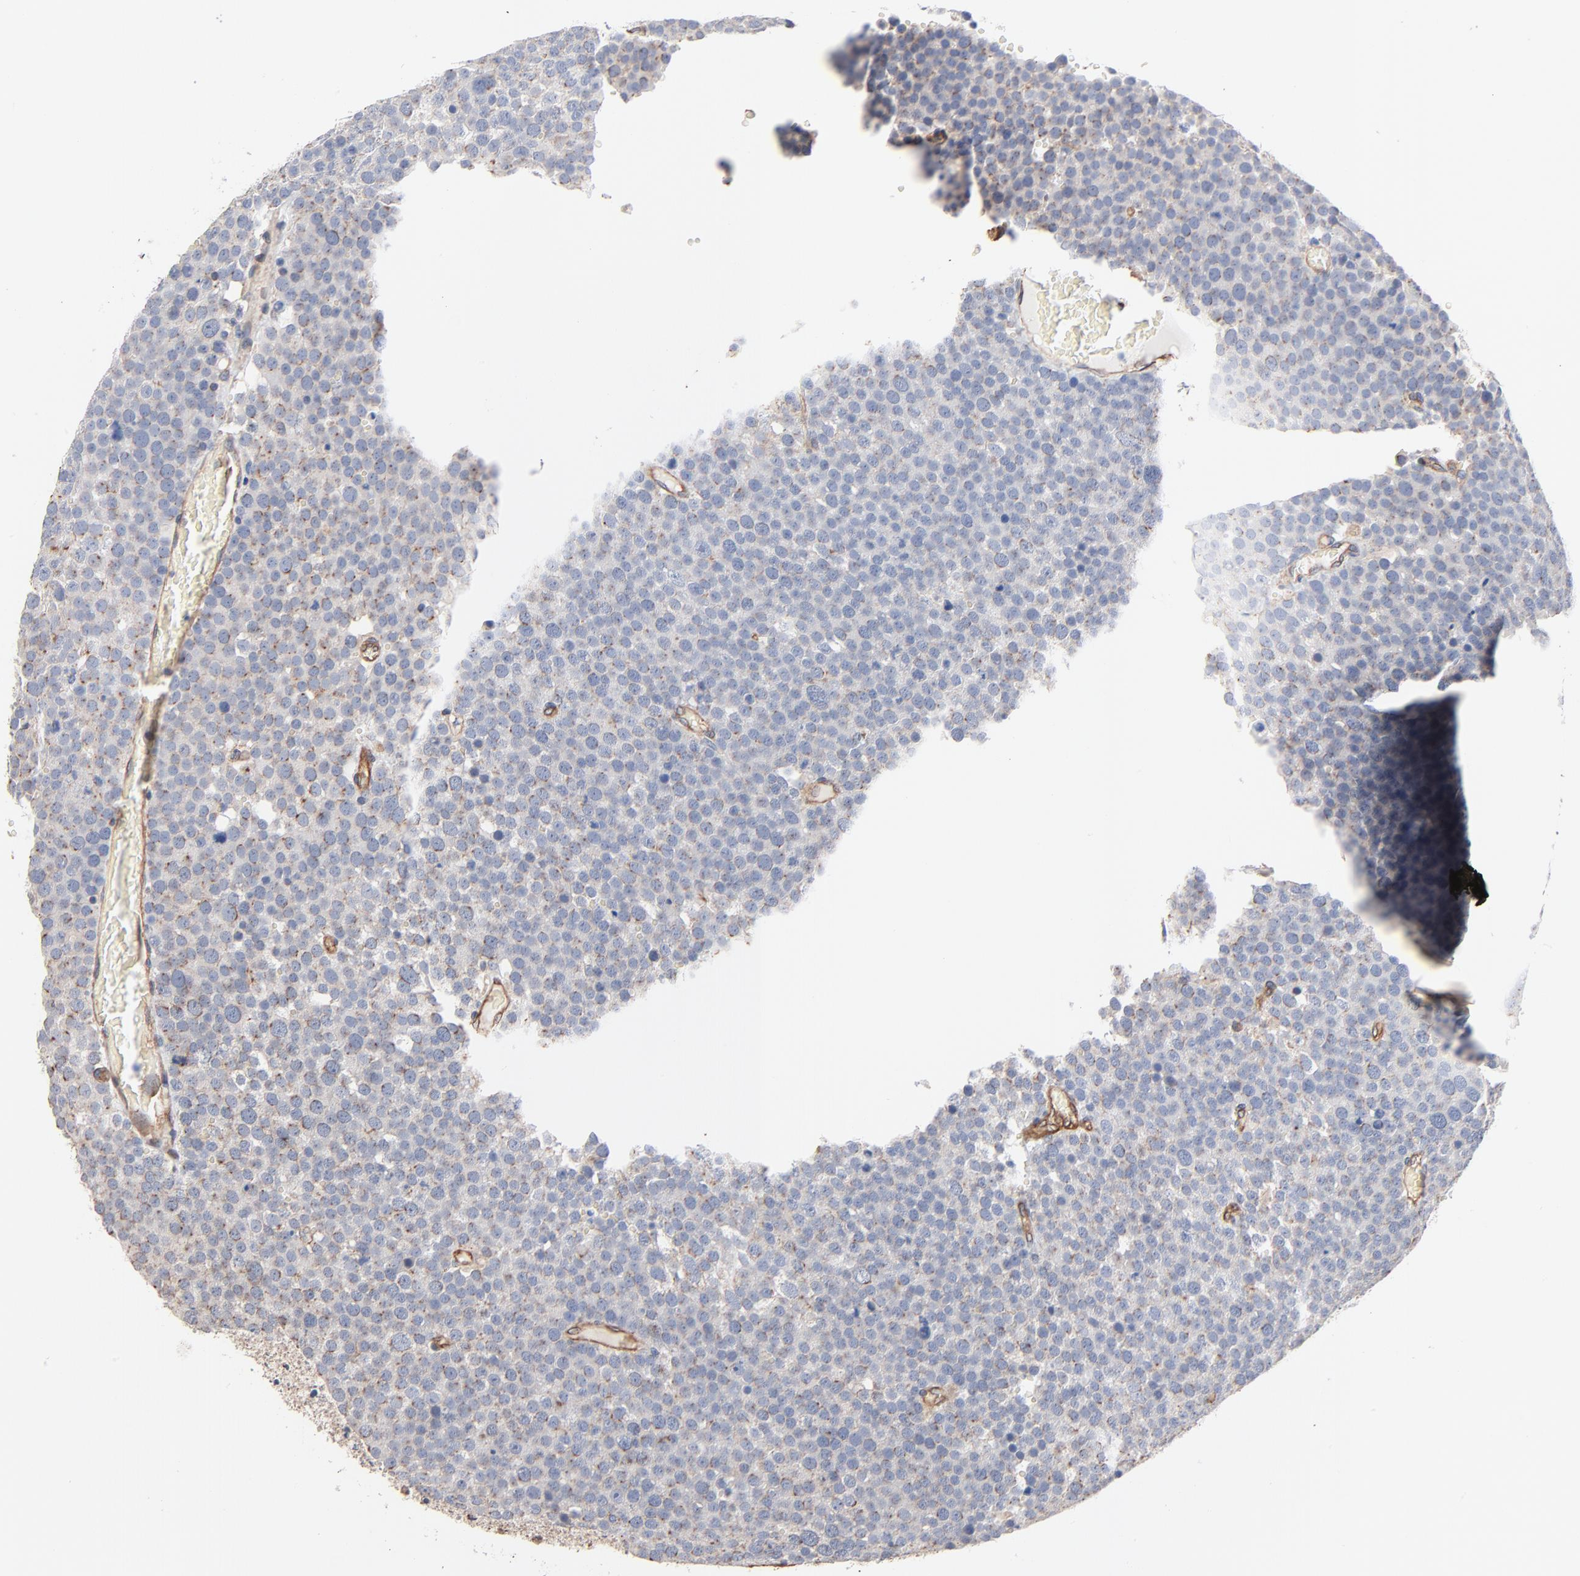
{"staining": {"intensity": "negative", "quantity": "none", "location": "none"}, "tissue": "testis cancer", "cell_type": "Tumor cells", "image_type": "cancer", "snomed": [{"axis": "morphology", "description": "Seminoma, NOS"}, {"axis": "topography", "description": "Testis"}], "caption": "There is no significant staining in tumor cells of testis cancer (seminoma). (Stains: DAB (3,3'-diaminobenzidine) immunohistochemistry with hematoxylin counter stain, Microscopy: brightfield microscopy at high magnification).", "gene": "ABCD4", "patient": {"sex": "male", "age": 71}}